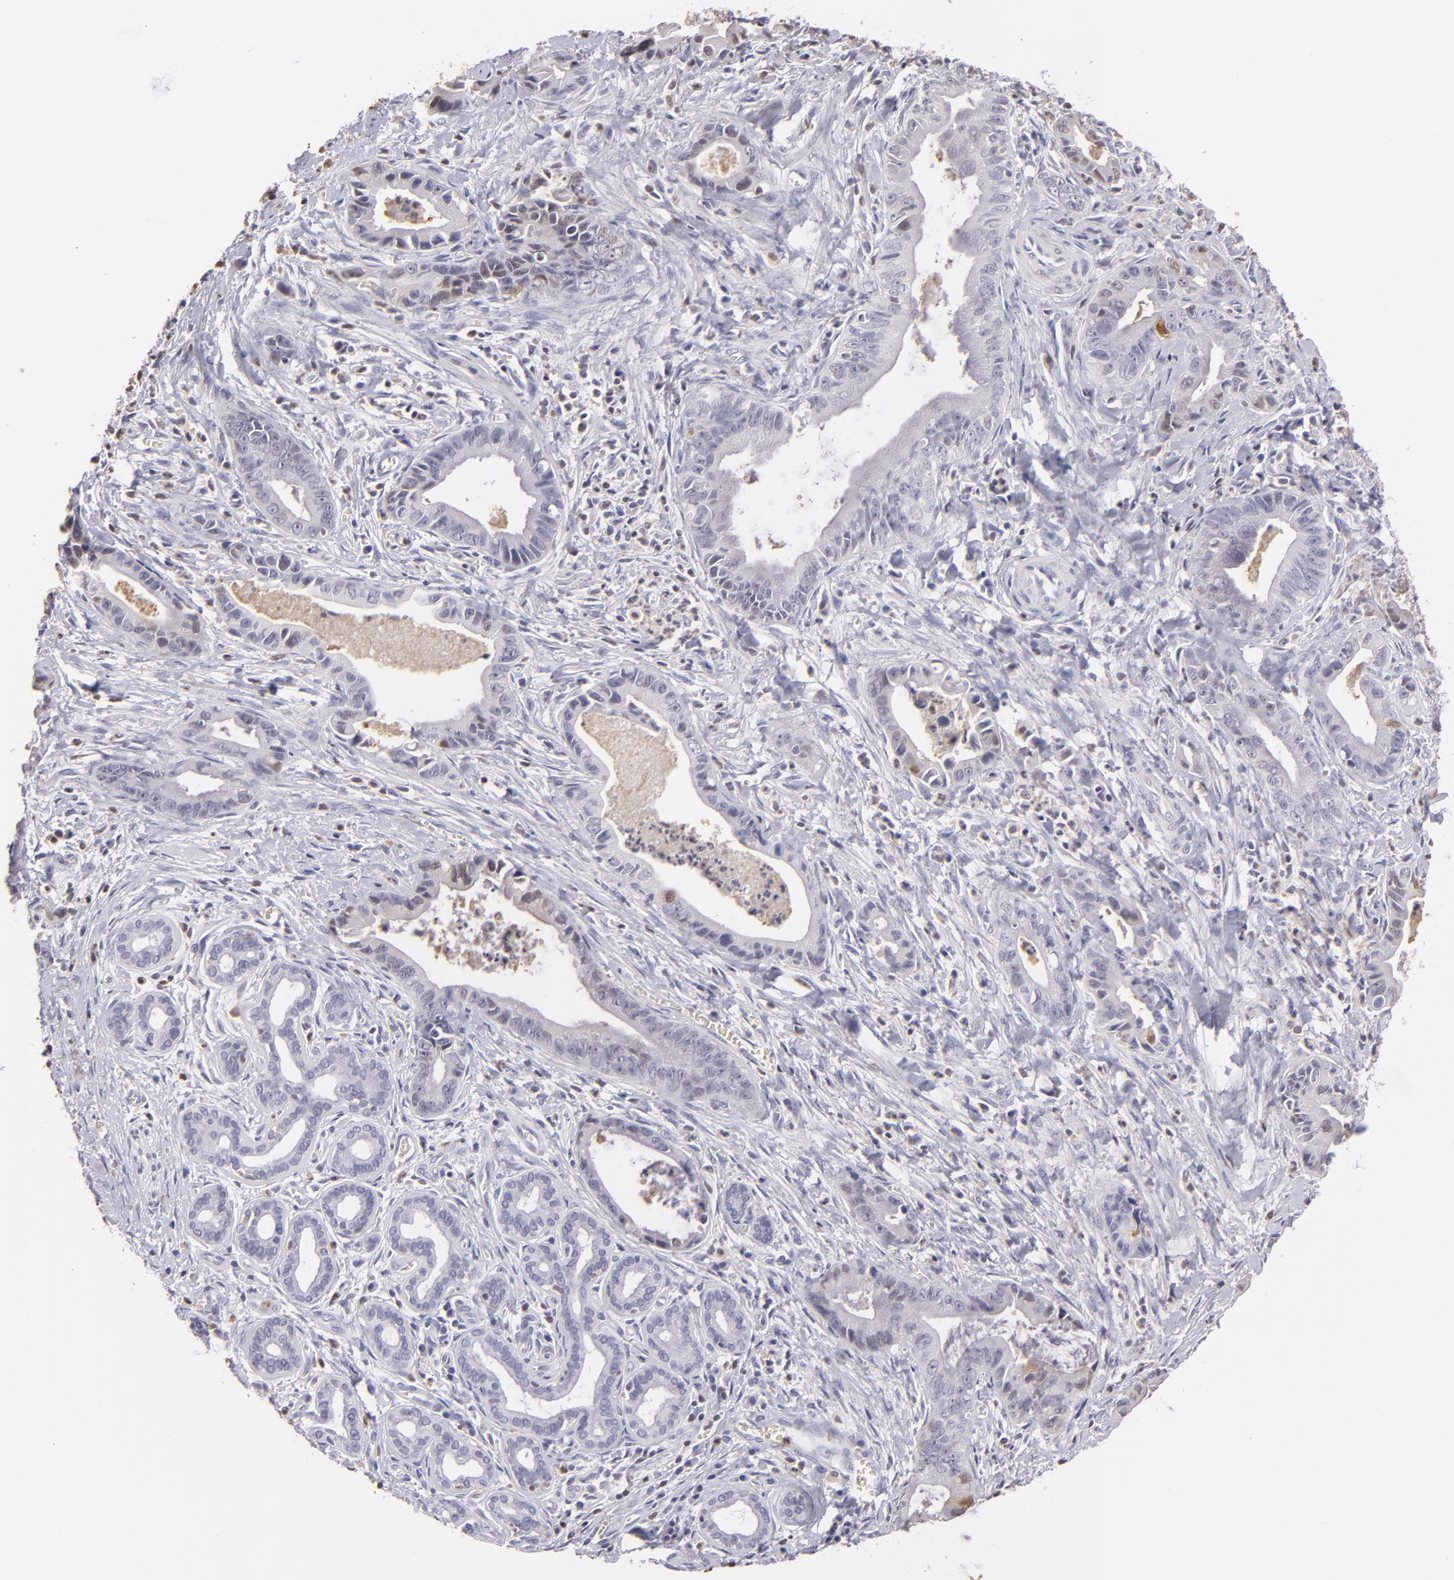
{"staining": {"intensity": "weak", "quantity": "<25%", "location": "cytoplasmic/membranous,nuclear"}, "tissue": "liver cancer", "cell_type": "Tumor cells", "image_type": "cancer", "snomed": [{"axis": "morphology", "description": "Cholangiocarcinoma"}, {"axis": "topography", "description": "Liver"}], "caption": "Immunohistochemistry micrograph of human liver cholangiocarcinoma stained for a protein (brown), which exhibits no positivity in tumor cells.", "gene": "S100A2", "patient": {"sex": "female", "age": 55}}